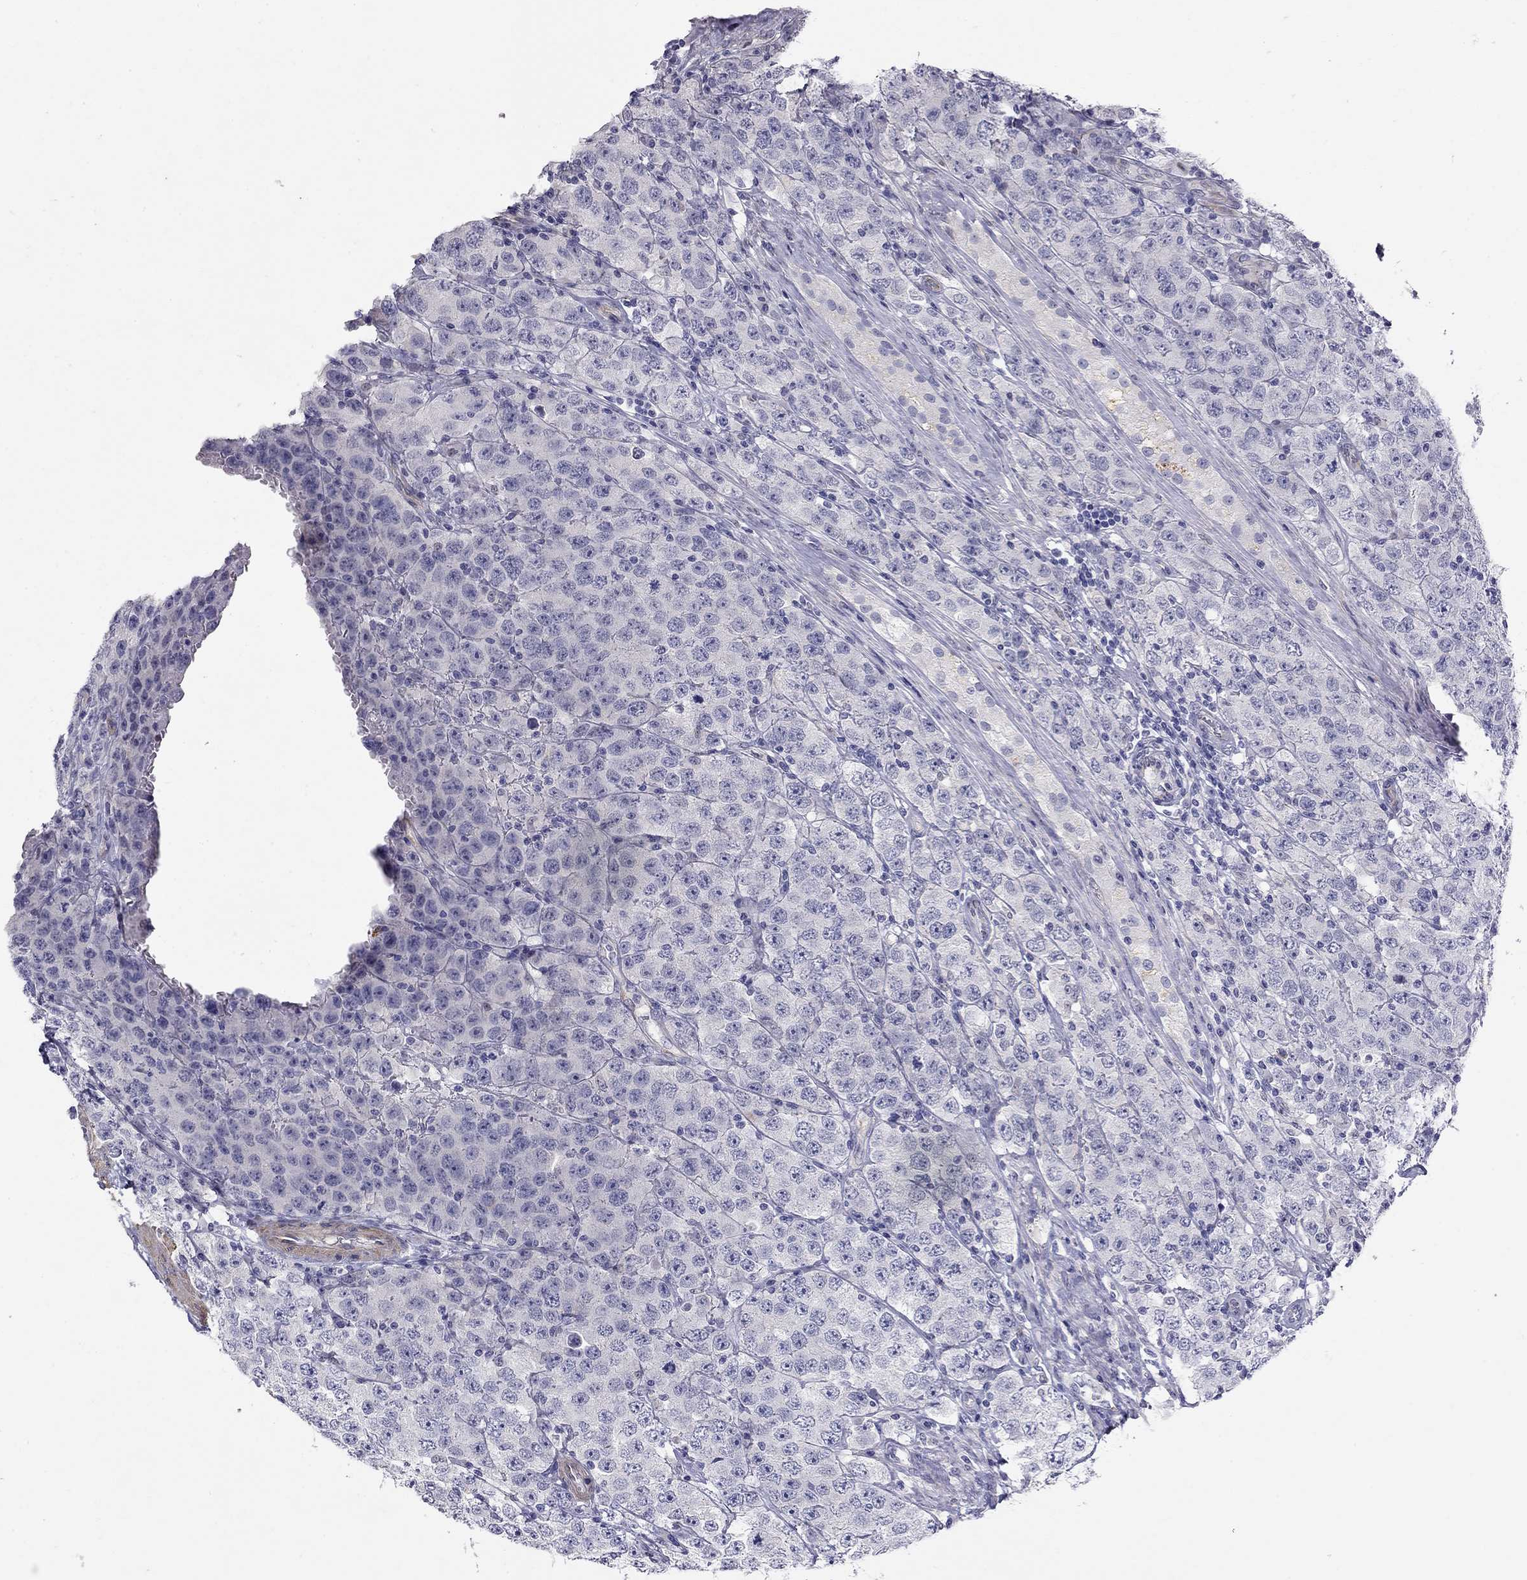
{"staining": {"intensity": "negative", "quantity": "none", "location": "none"}, "tissue": "testis cancer", "cell_type": "Tumor cells", "image_type": "cancer", "snomed": [{"axis": "morphology", "description": "Seminoma, NOS"}, {"axis": "topography", "description": "Testis"}], "caption": "A photomicrograph of seminoma (testis) stained for a protein reveals no brown staining in tumor cells.", "gene": "RTL1", "patient": {"sex": "male", "age": 52}}